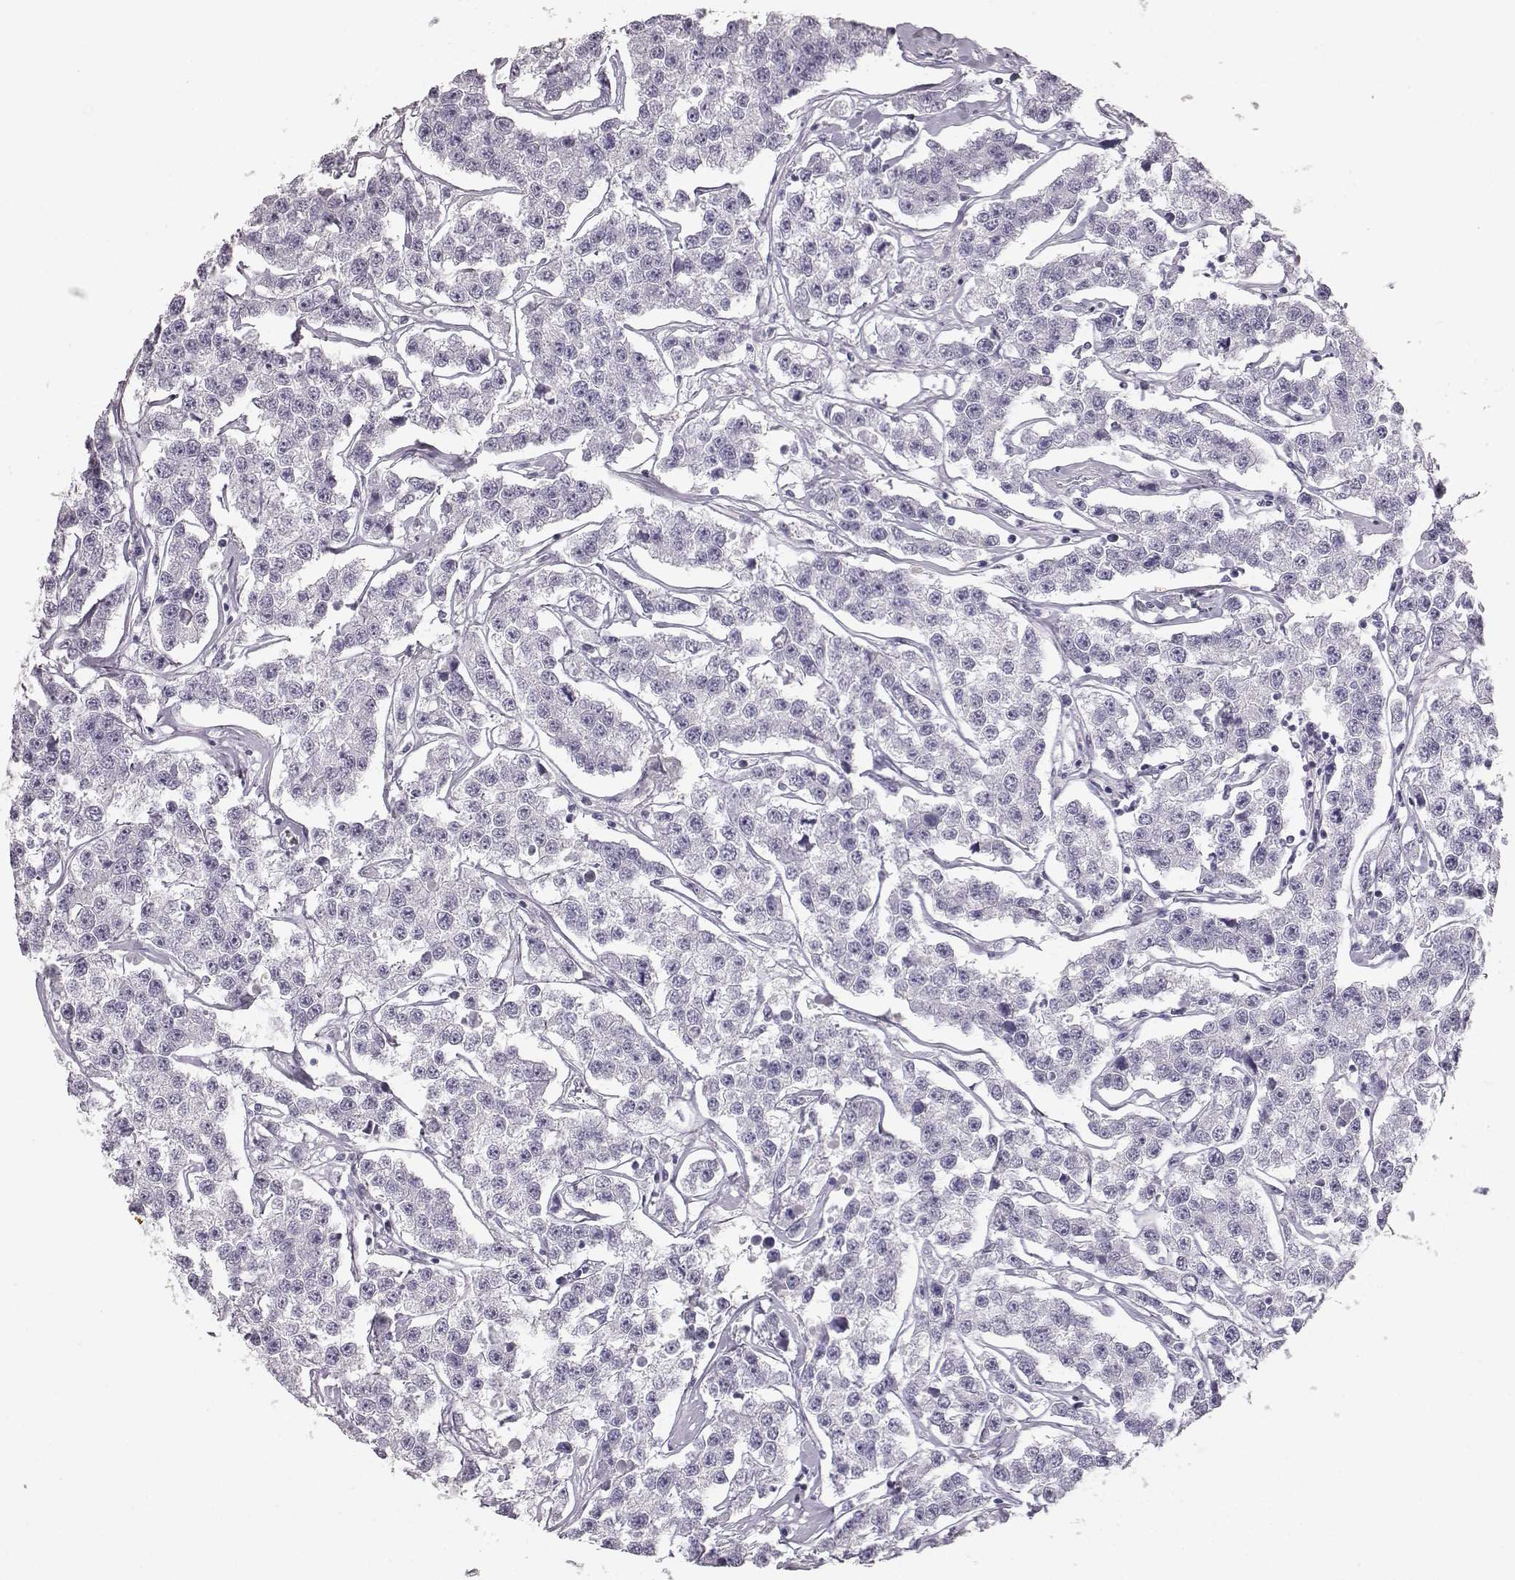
{"staining": {"intensity": "negative", "quantity": "none", "location": "none"}, "tissue": "testis cancer", "cell_type": "Tumor cells", "image_type": "cancer", "snomed": [{"axis": "morphology", "description": "Seminoma, NOS"}, {"axis": "topography", "description": "Testis"}], "caption": "IHC histopathology image of testis cancer (seminoma) stained for a protein (brown), which reveals no expression in tumor cells.", "gene": "NPTXR", "patient": {"sex": "male", "age": 59}}